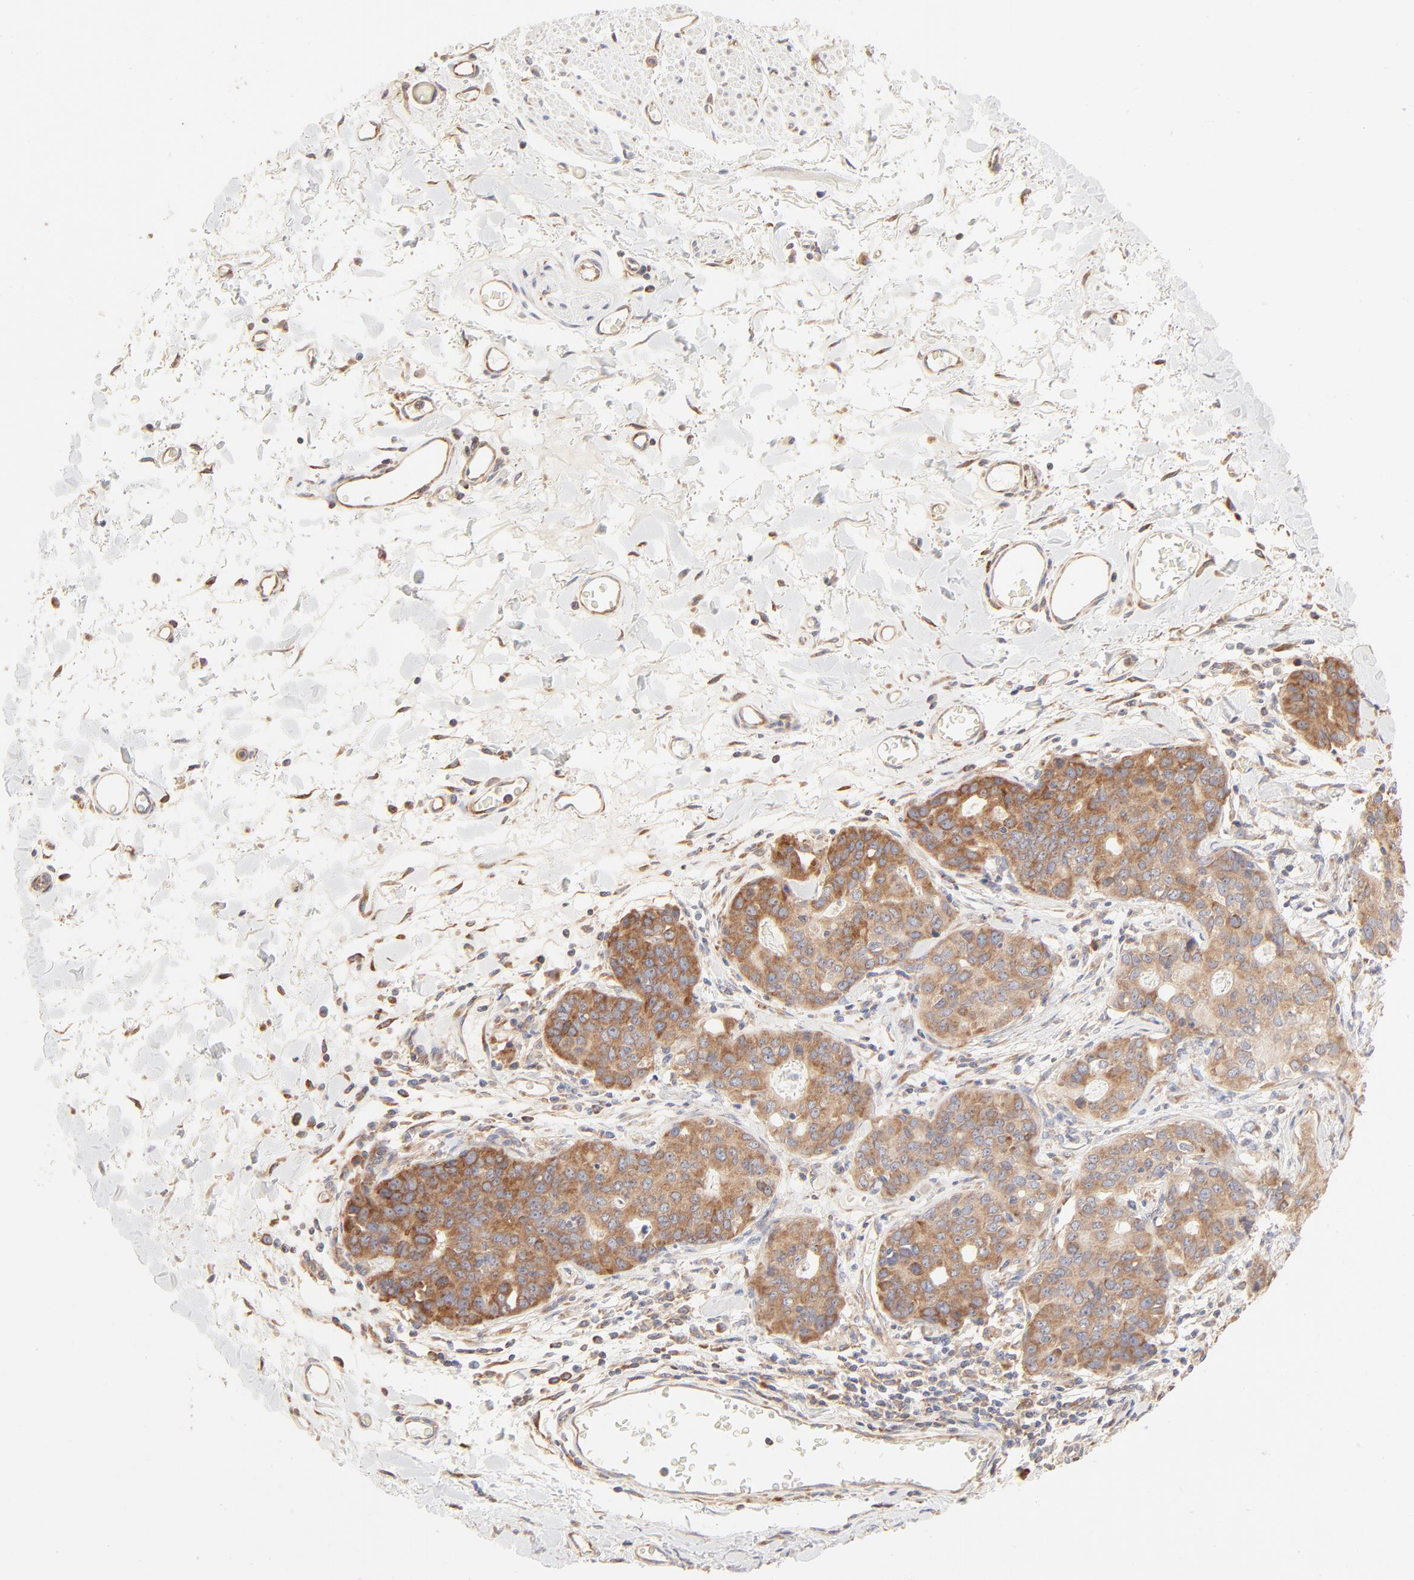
{"staining": {"intensity": "moderate", "quantity": ">75%", "location": "cytoplasmic/membranous"}, "tissue": "stomach cancer", "cell_type": "Tumor cells", "image_type": "cancer", "snomed": [{"axis": "morphology", "description": "Adenocarcinoma, NOS"}, {"axis": "topography", "description": "Esophagus"}, {"axis": "topography", "description": "Stomach"}], "caption": "Brown immunohistochemical staining in human adenocarcinoma (stomach) demonstrates moderate cytoplasmic/membranous positivity in about >75% of tumor cells.", "gene": "RPS20", "patient": {"sex": "male", "age": 74}}